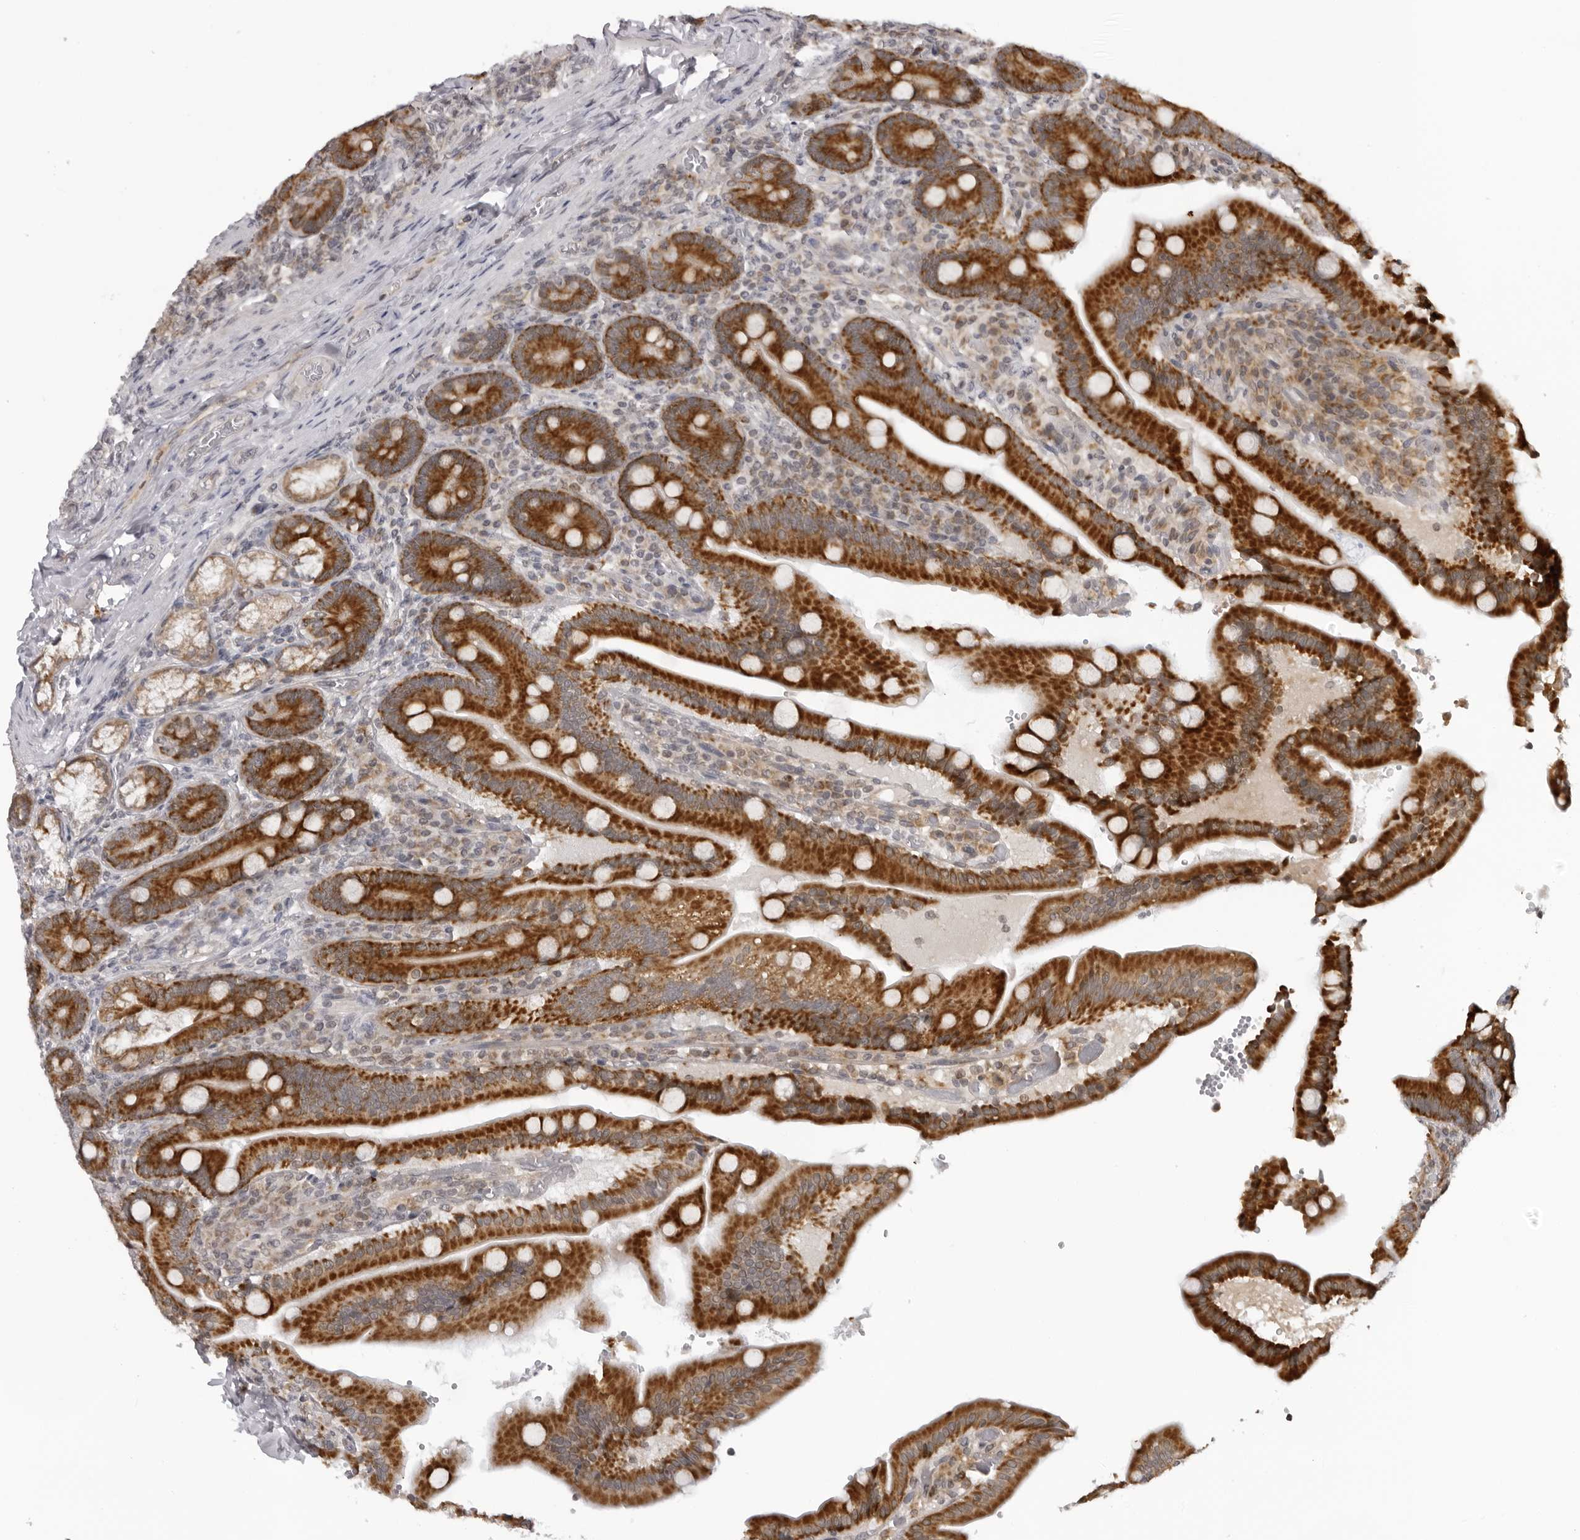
{"staining": {"intensity": "strong", "quantity": ">75%", "location": "cytoplasmic/membranous"}, "tissue": "duodenum", "cell_type": "Glandular cells", "image_type": "normal", "snomed": [{"axis": "morphology", "description": "Normal tissue, NOS"}, {"axis": "topography", "description": "Duodenum"}], "caption": "Protein analysis of unremarkable duodenum displays strong cytoplasmic/membranous expression in approximately >75% of glandular cells. The protein is shown in brown color, while the nuclei are stained blue.", "gene": "MRPS15", "patient": {"sex": "female", "age": 62}}